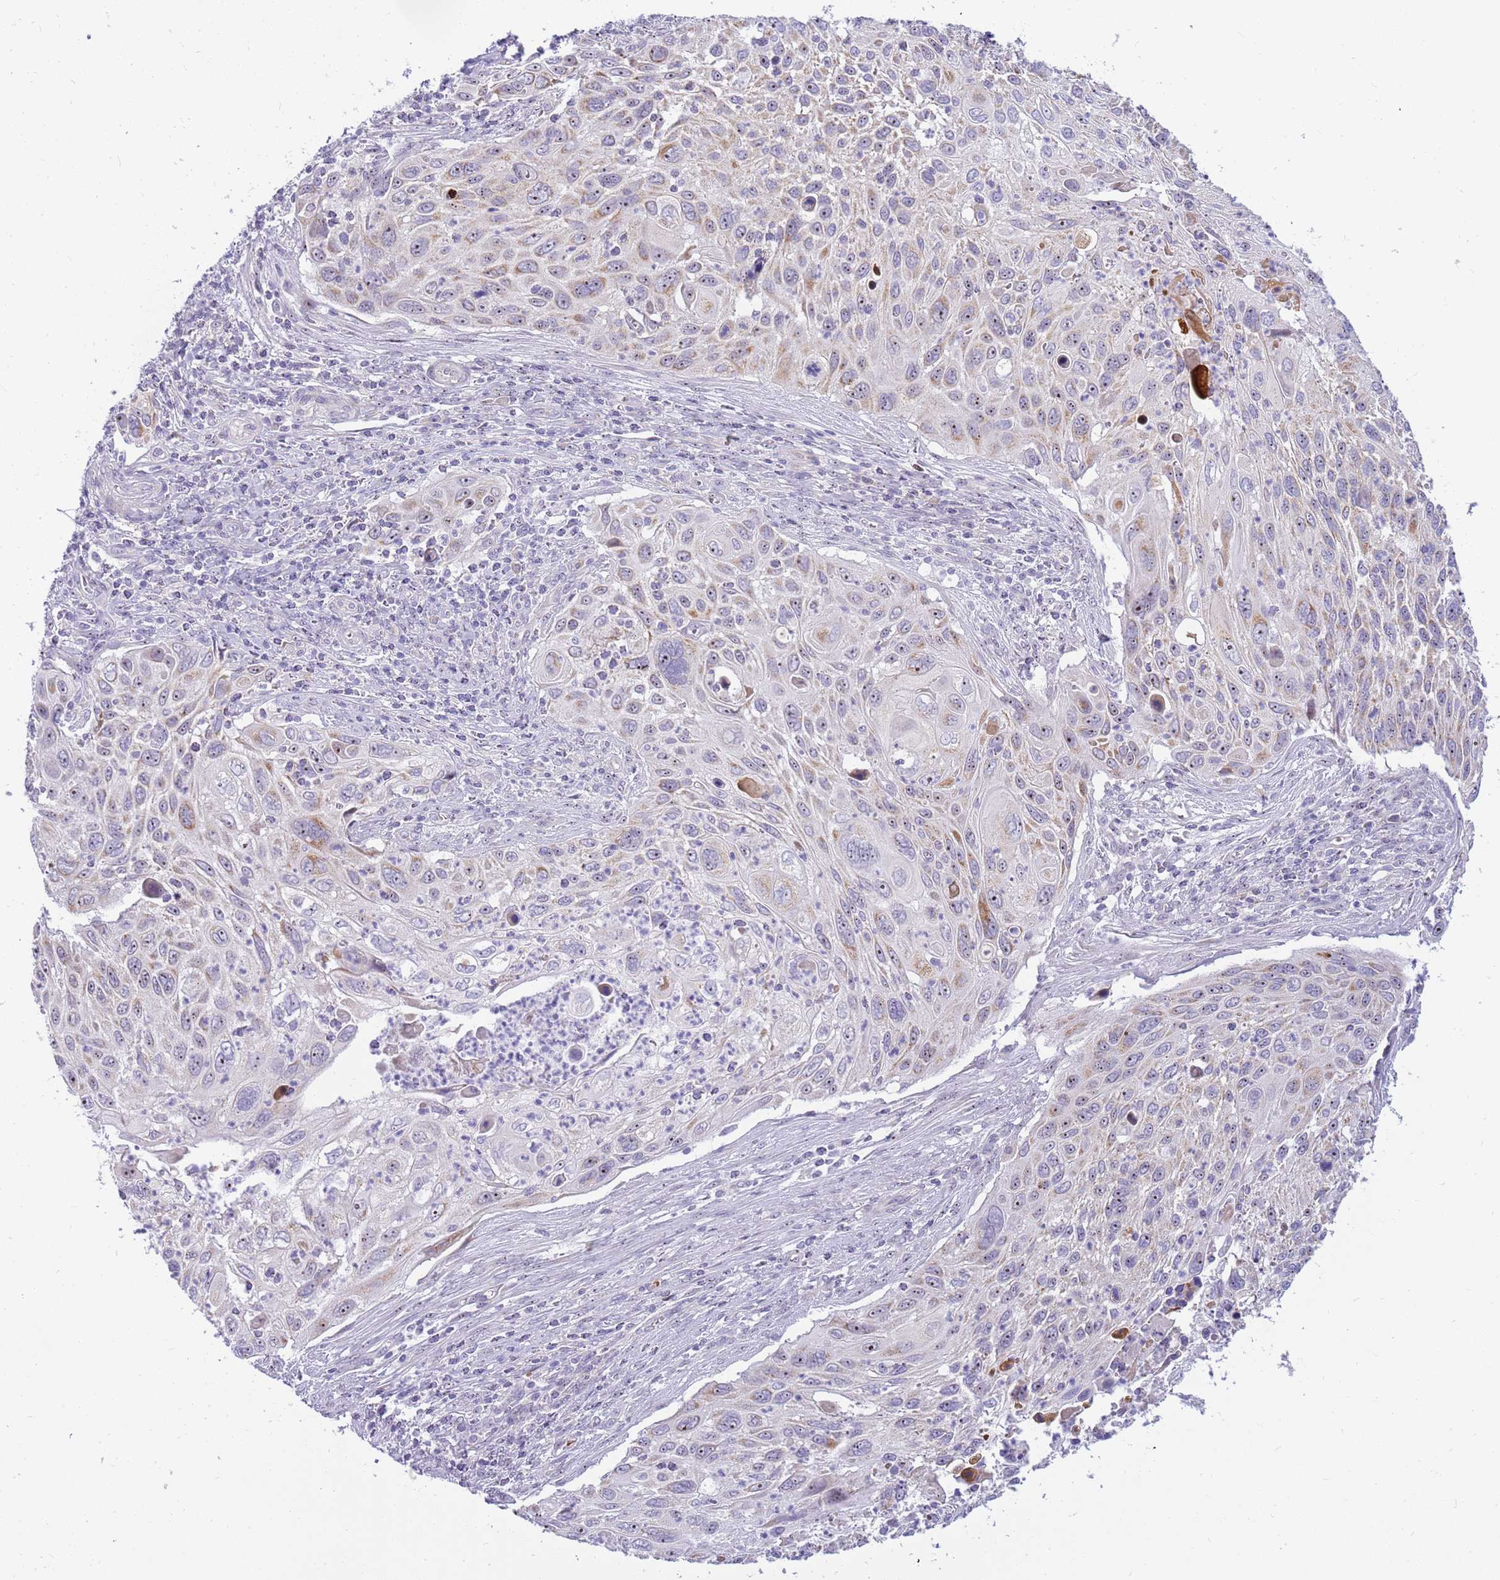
{"staining": {"intensity": "moderate", "quantity": "<25%", "location": "cytoplasmic/membranous,nuclear"}, "tissue": "cervical cancer", "cell_type": "Tumor cells", "image_type": "cancer", "snomed": [{"axis": "morphology", "description": "Squamous cell carcinoma, NOS"}, {"axis": "topography", "description": "Cervix"}], "caption": "IHC (DAB) staining of cervical cancer (squamous cell carcinoma) exhibits moderate cytoplasmic/membranous and nuclear protein positivity in about <25% of tumor cells. (DAB (3,3'-diaminobenzidine) IHC, brown staining for protein, blue staining for nuclei).", "gene": "DNAJA3", "patient": {"sex": "female", "age": 70}}